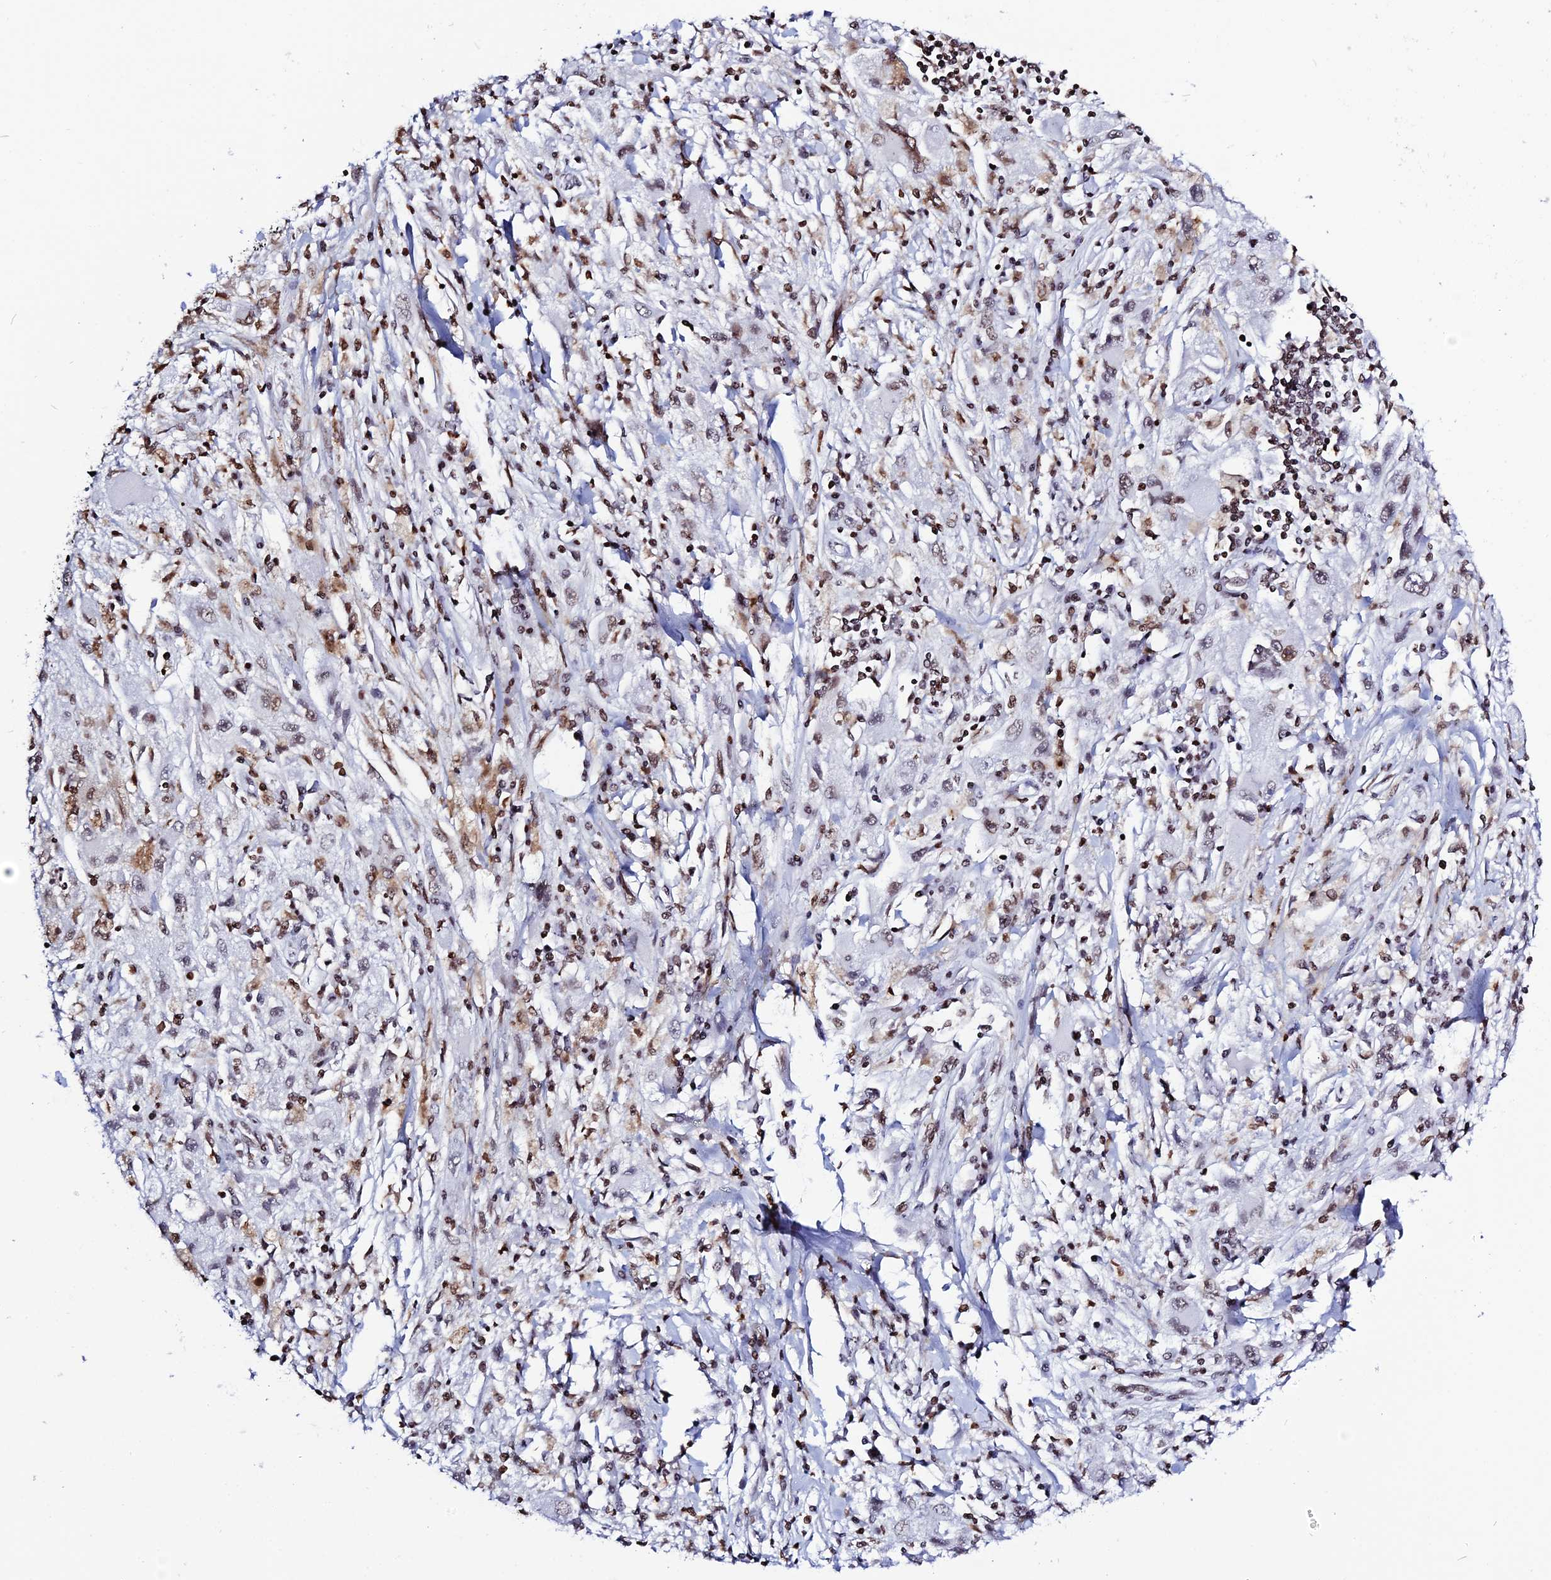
{"staining": {"intensity": "weak", "quantity": "<25%", "location": "nuclear"}, "tissue": "melanoma", "cell_type": "Tumor cells", "image_type": "cancer", "snomed": [{"axis": "morphology", "description": "Malignant melanoma, Metastatic site"}, {"axis": "topography", "description": "Skin"}], "caption": "Histopathology image shows no protein expression in tumor cells of malignant melanoma (metastatic site) tissue.", "gene": "MACROH2A2", "patient": {"sex": "male", "age": 53}}